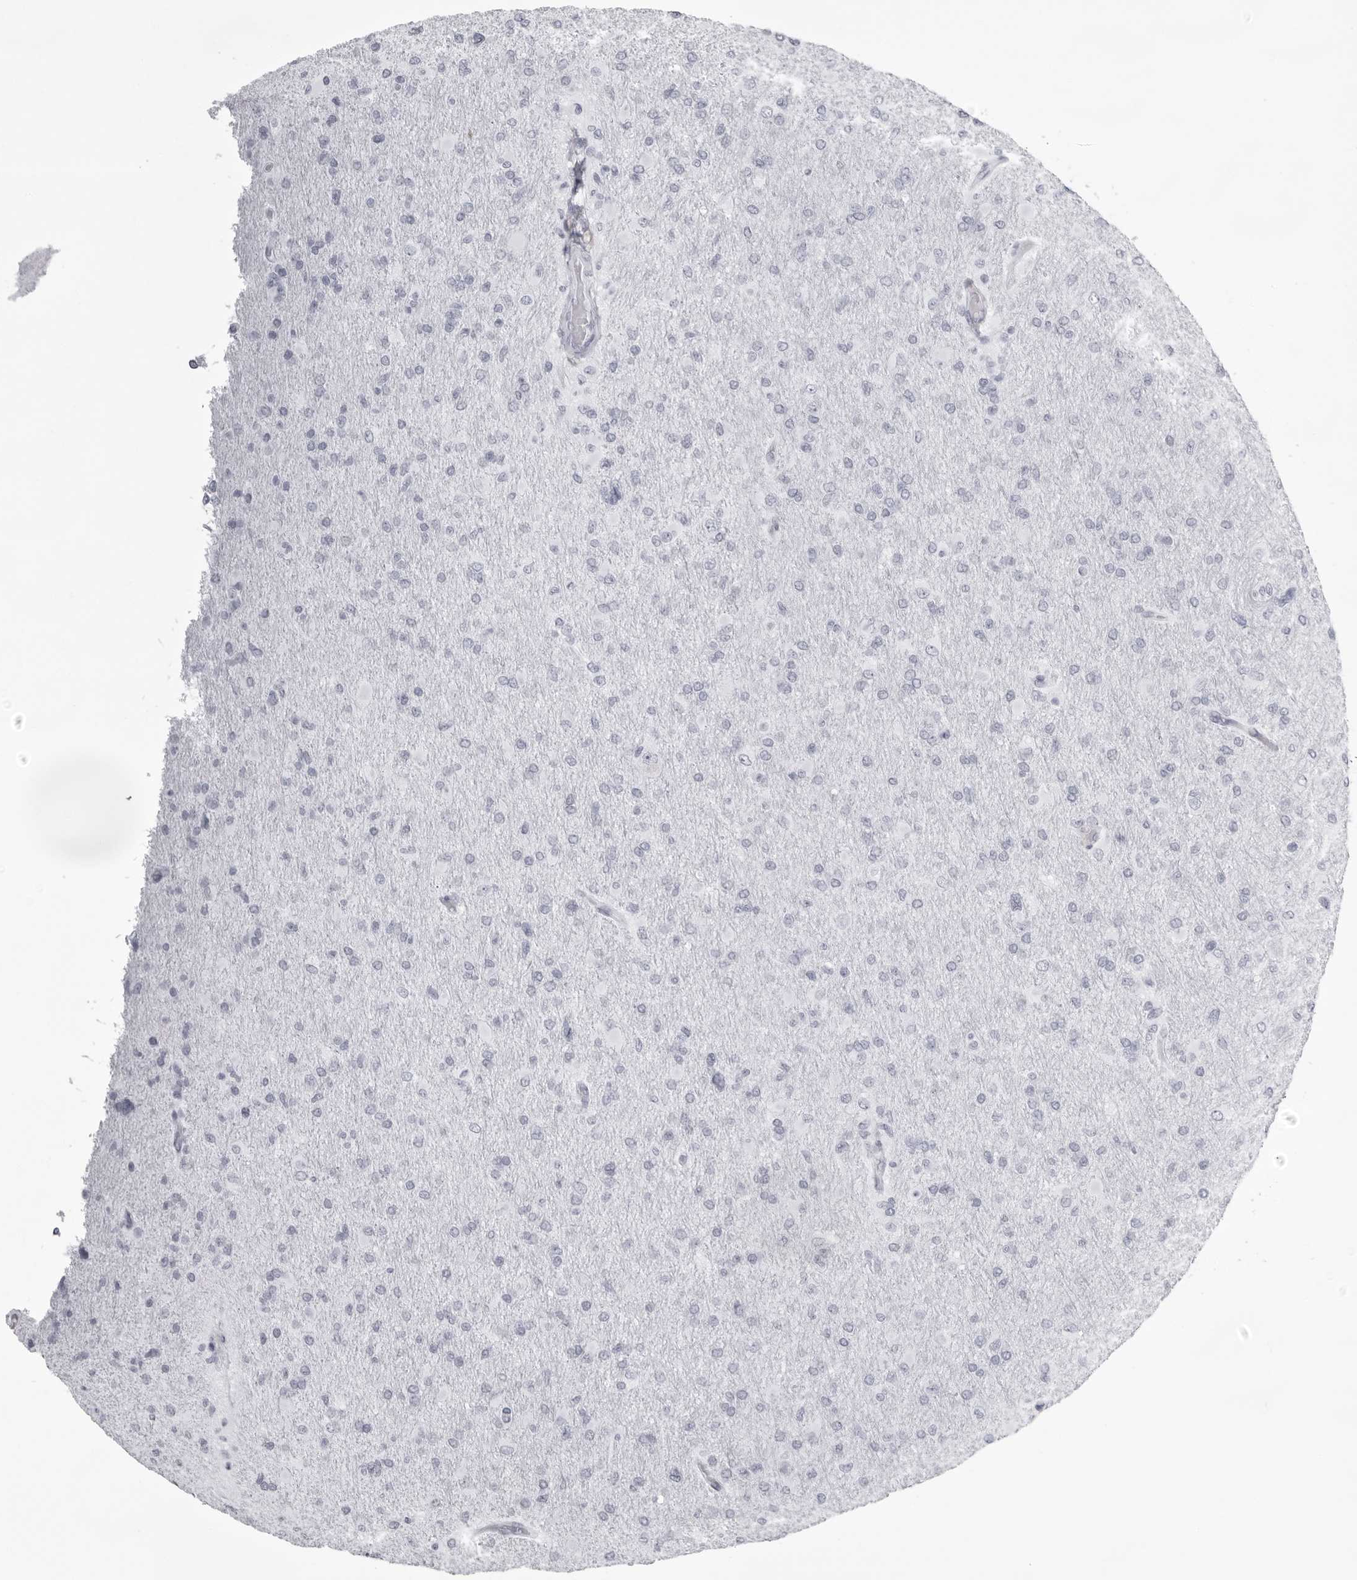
{"staining": {"intensity": "negative", "quantity": "none", "location": "none"}, "tissue": "glioma", "cell_type": "Tumor cells", "image_type": "cancer", "snomed": [{"axis": "morphology", "description": "Glioma, malignant, High grade"}, {"axis": "topography", "description": "Cerebral cortex"}], "caption": "The histopathology image reveals no staining of tumor cells in glioma.", "gene": "UROD", "patient": {"sex": "female", "age": 36}}